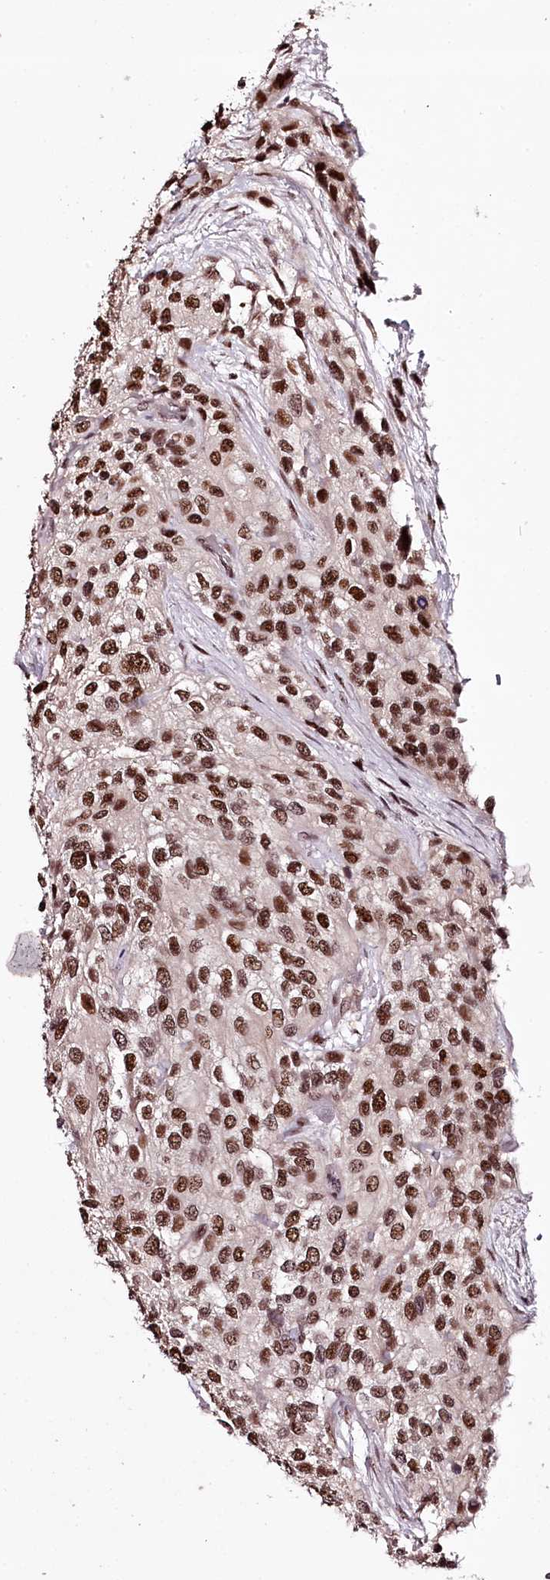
{"staining": {"intensity": "strong", "quantity": ">75%", "location": "nuclear"}, "tissue": "urothelial cancer", "cell_type": "Tumor cells", "image_type": "cancer", "snomed": [{"axis": "morphology", "description": "Normal tissue, NOS"}, {"axis": "morphology", "description": "Urothelial carcinoma, High grade"}, {"axis": "topography", "description": "Vascular tissue"}, {"axis": "topography", "description": "Urinary bladder"}], "caption": "Brown immunohistochemical staining in human urothelial cancer reveals strong nuclear positivity in about >75% of tumor cells. Immunohistochemistry stains the protein in brown and the nuclei are stained blue.", "gene": "TTC33", "patient": {"sex": "female", "age": 56}}